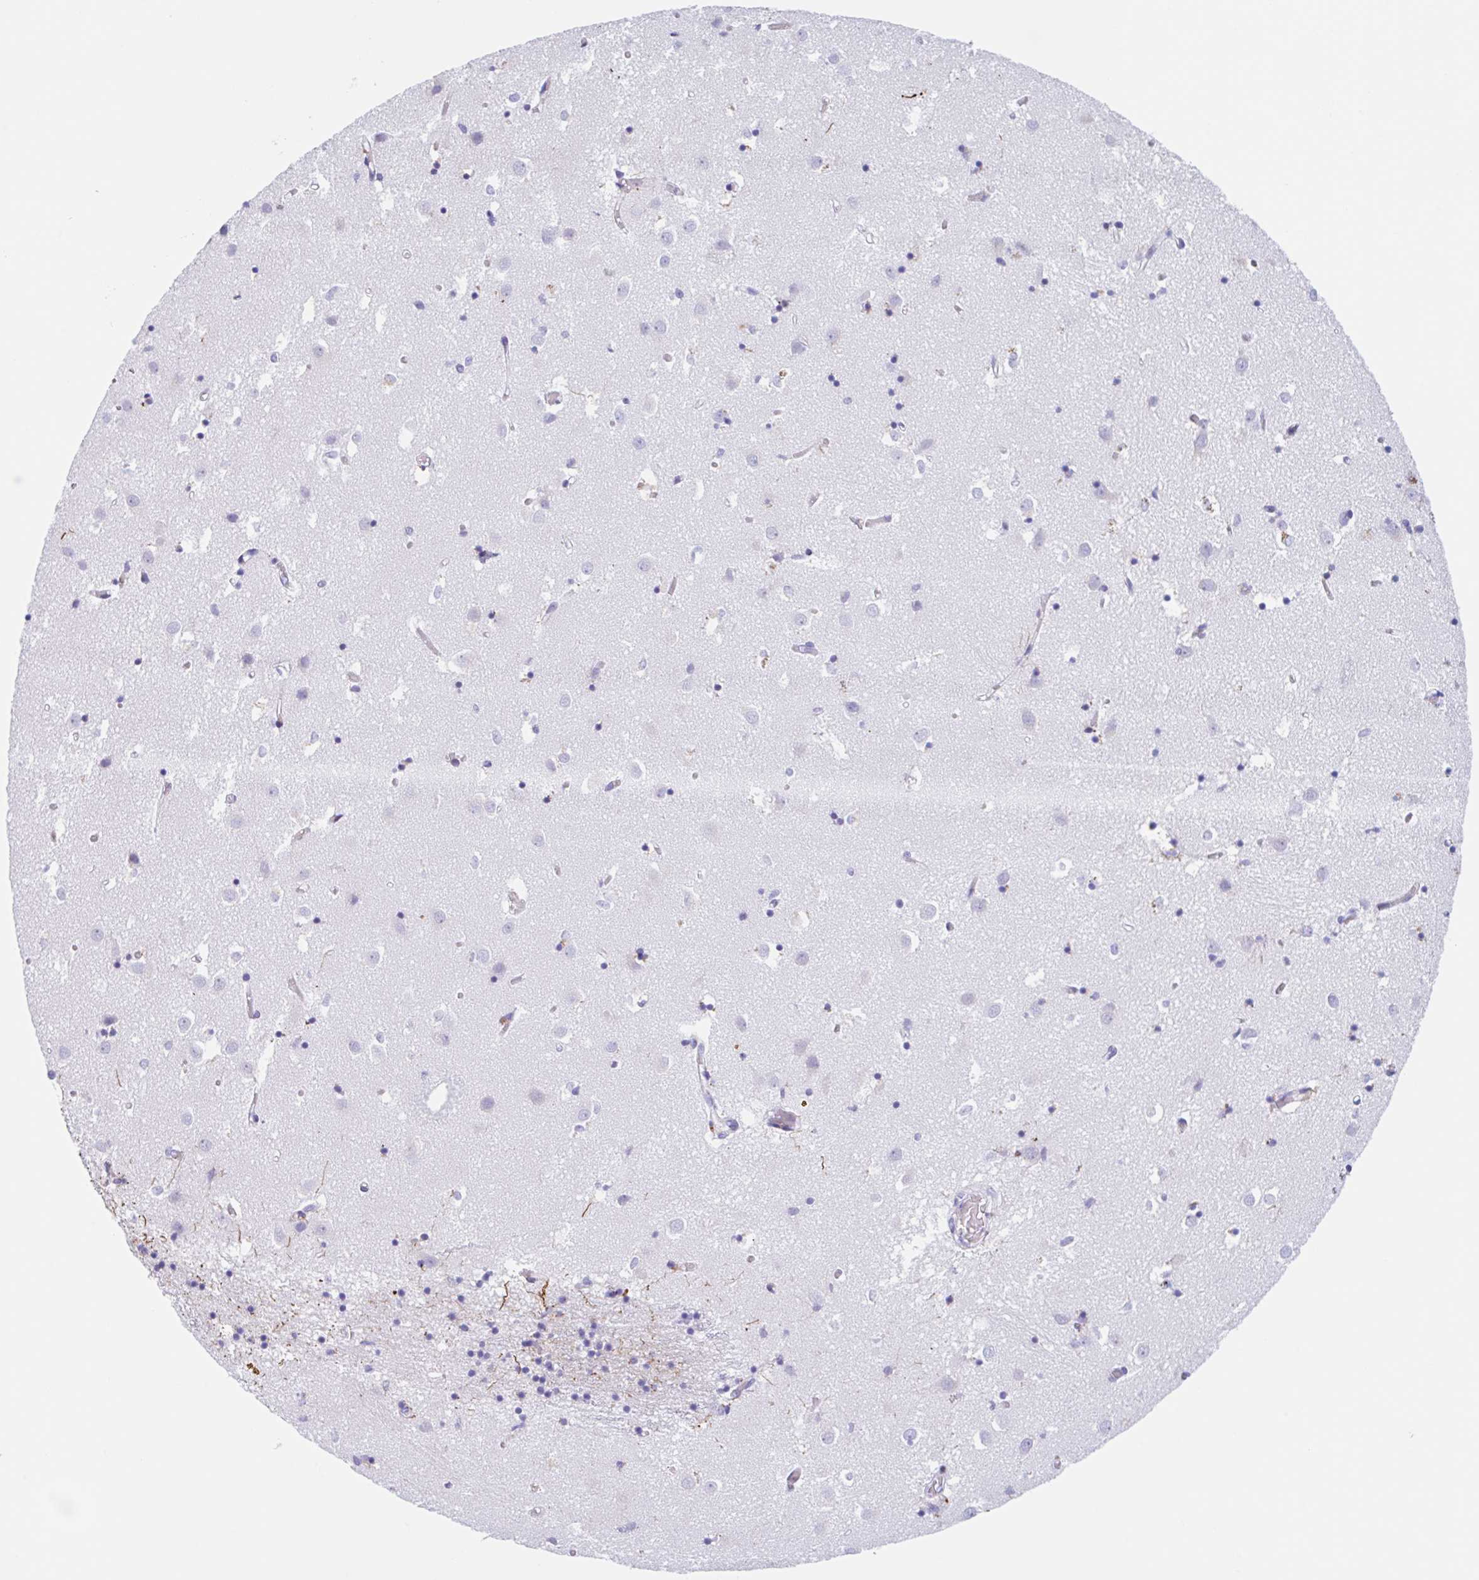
{"staining": {"intensity": "weak", "quantity": "<25%", "location": "cytoplasmic/membranous"}, "tissue": "caudate", "cell_type": "Glial cells", "image_type": "normal", "snomed": [{"axis": "morphology", "description": "Normal tissue, NOS"}, {"axis": "topography", "description": "Lateral ventricle wall"}], "caption": "Immunohistochemistry (IHC) photomicrograph of benign caudate: caudate stained with DAB (3,3'-diaminobenzidine) shows no significant protein staining in glial cells. The staining was performed using DAB to visualize the protein expression in brown, while the nuclei were stained in blue with hematoxylin (Magnification: 20x).", "gene": "ANKRD9", "patient": {"sex": "male", "age": 70}}